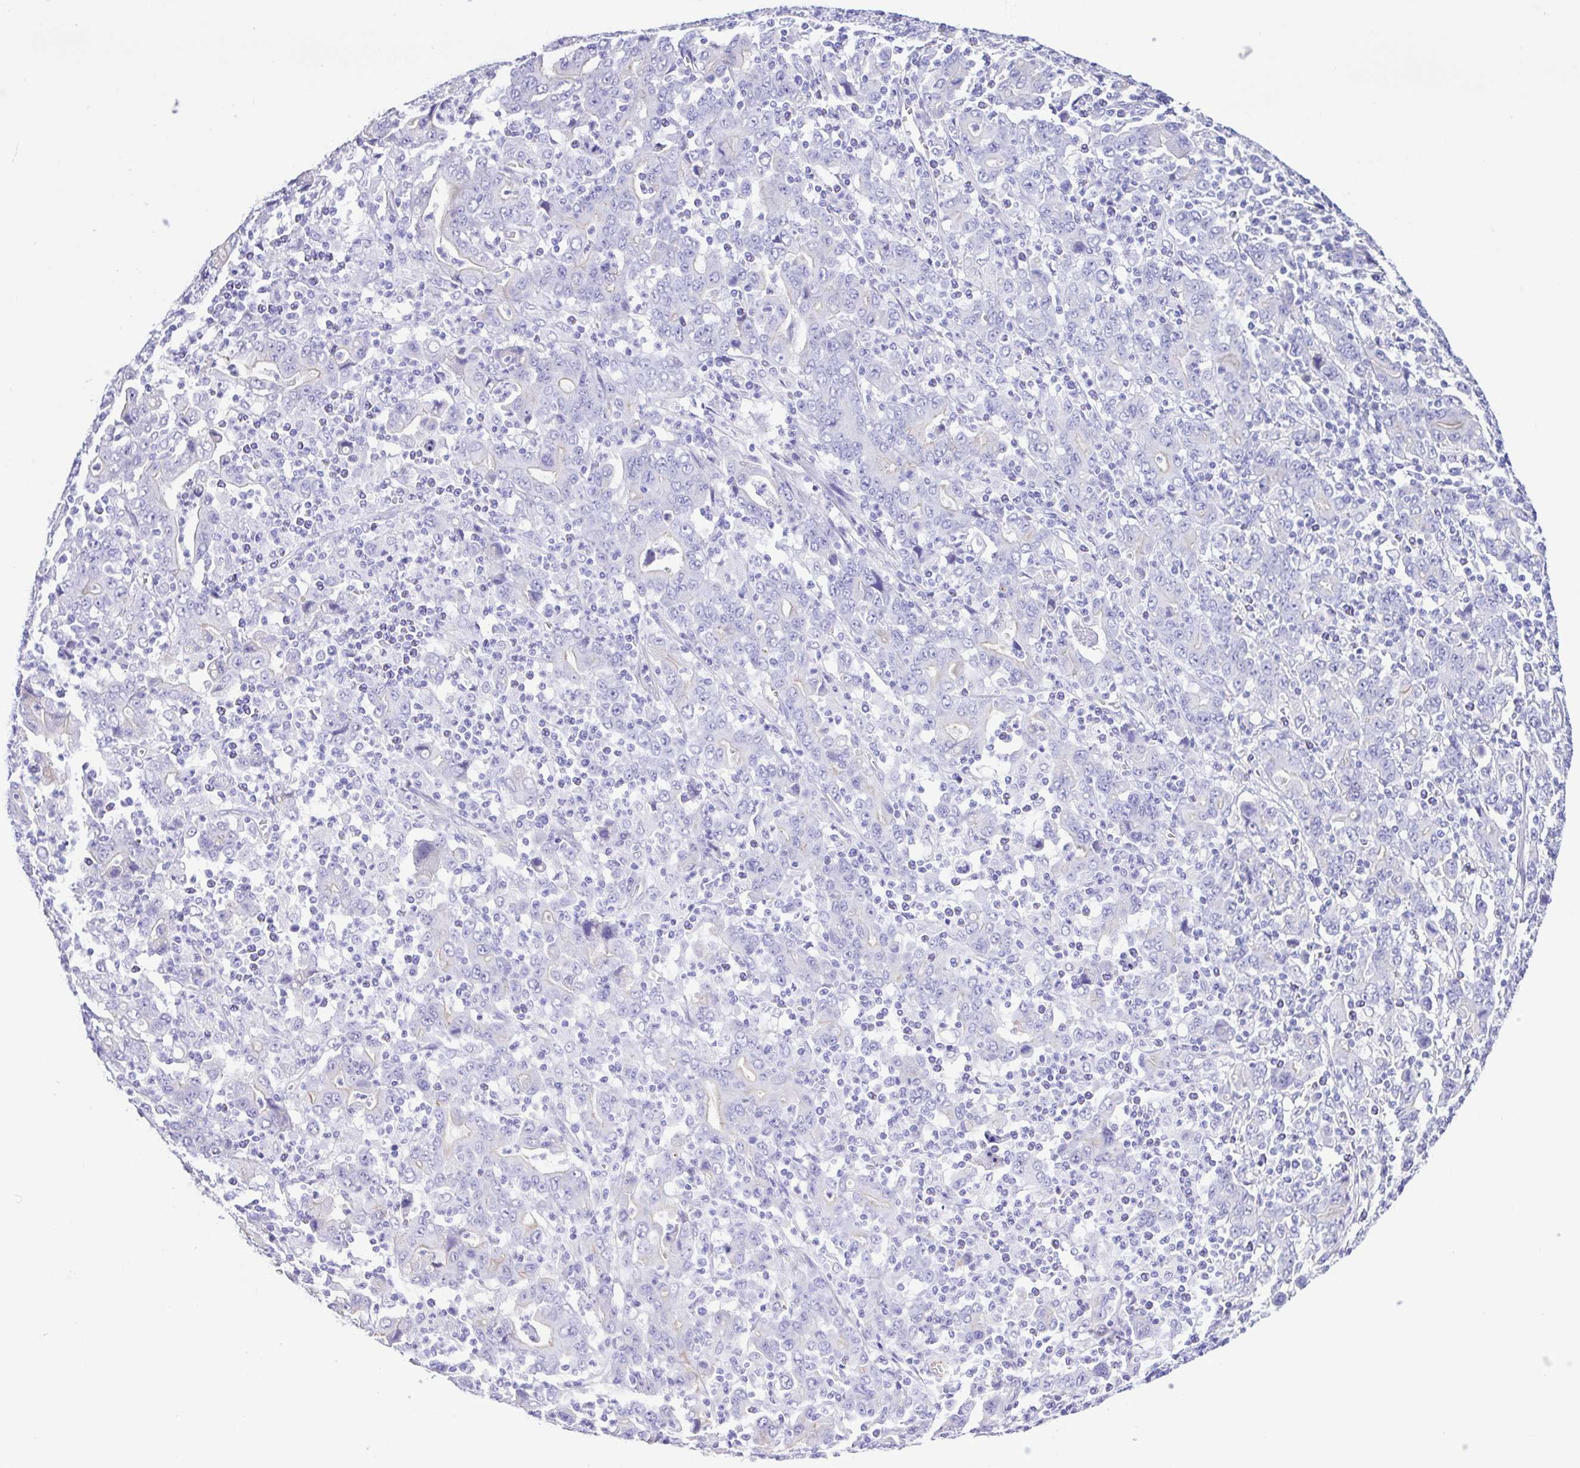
{"staining": {"intensity": "negative", "quantity": "none", "location": "none"}, "tissue": "stomach cancer", "cell_type": "Tumor cells", "image_type": "cancer", "snomed": [{"axis": "morphology", "description": "Adenocarcinoma, NOS"}, {"axis": "topography", "description": "Stomach, upper"}], "caption": "There is no significant expression in tumor cells of stomach cancer (adenocarcinoma). (Brightfield microscopy of DAB (3,3'-diaminobenzidine) immunohistochemistry at high magnification).", "gene": "CYP11A1", "patient": {"sex": "male", "age": 69}}